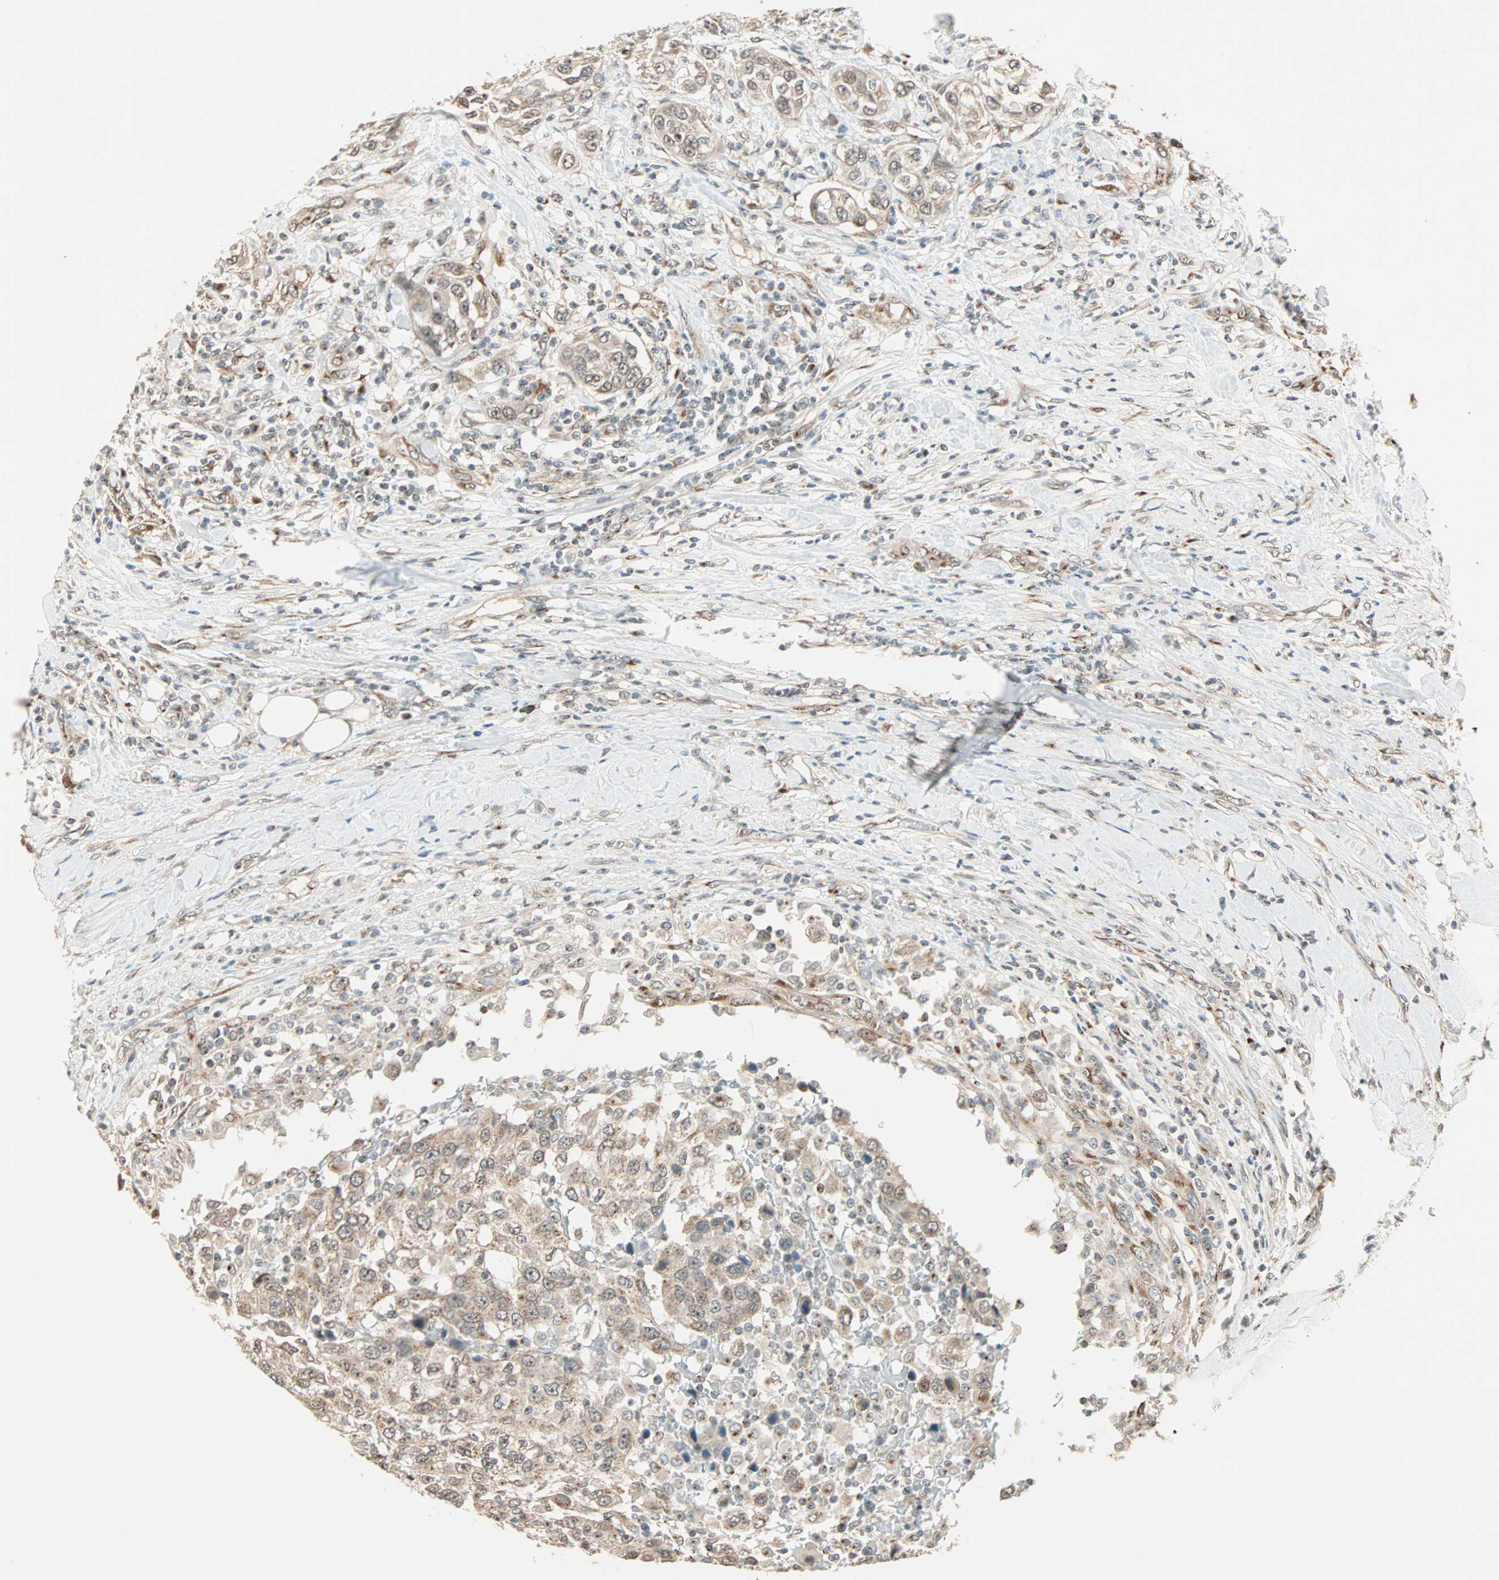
{"staining": {"intensity": "weak", "quantity": "25%-75%", "location": "cytoplasmic/membranous"}, "tissue": "urothelial cancer", "cell_type": "Tumor cells", "image_type": "cancer", "snomed": [{"axis": "morphology", "description": "Urothelial carcinoma, High grade"}, {"axis": "topography", "description": "Urinary bladder"}], "caption": "Urothelial cancer tissue shows weak cytoplasmic/membranous expression in about 25%-75% of tumor cells, visualized by immunohistochemistry.", "gene": "PRDM2", "patient": {"sex": "female", "age": 80}}